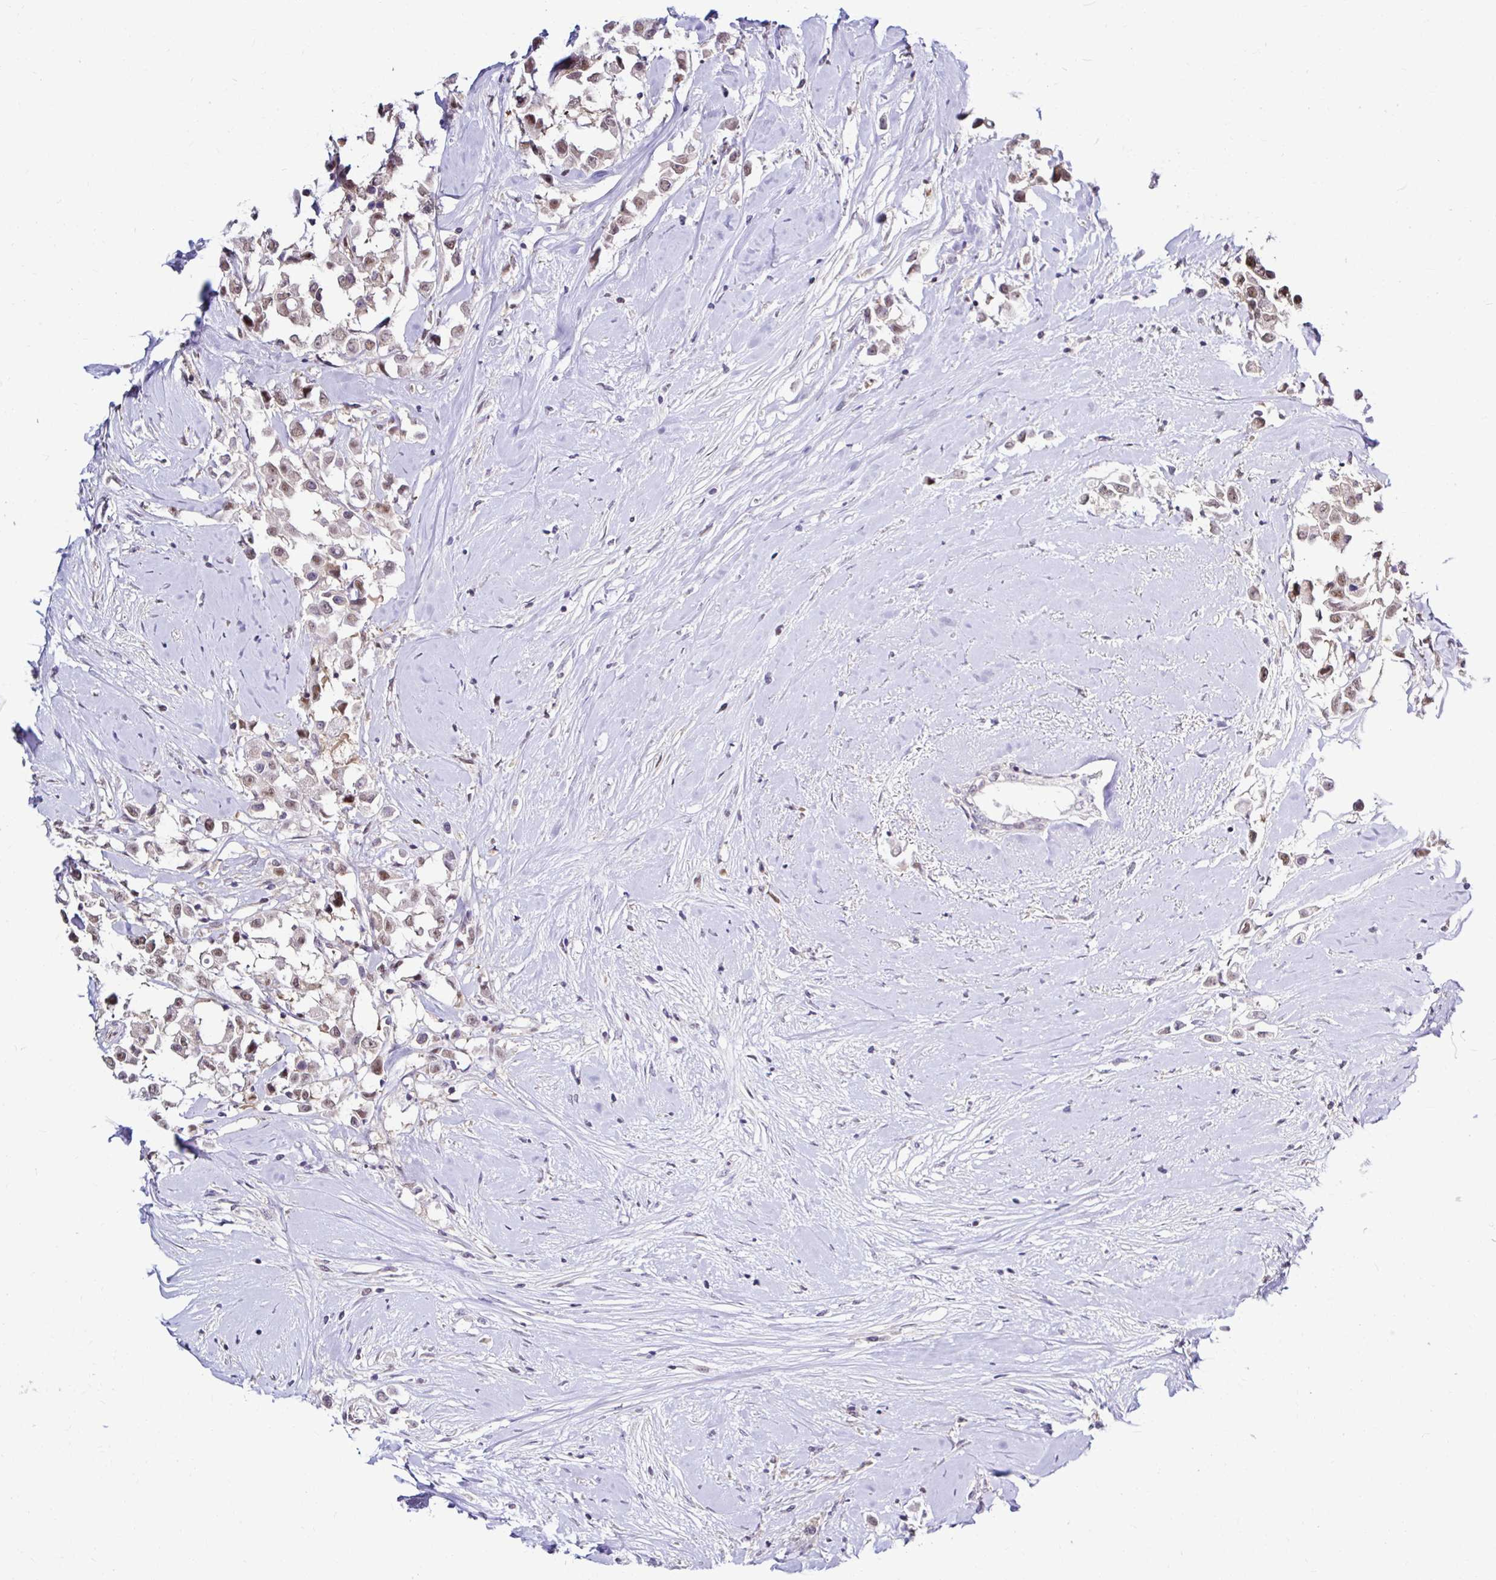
{"staining": {"intensity": "weak", "quantity": ">75%", "location": "nuclear"}, "tissue": "breast cancer", "cell_type": "Tumor cells", "image_type": "cancer", "snomed": [{"axis": "morphology", "description": "Duct carcinoma"}, {"axis": "topography", "description": "Breast"}], "caption": "The photomicrograph reveals immunohistochemical staining of breast cancer (intraductal carcinoma). There is weak nuclear expression is identified in approximately >75% of tumor cells.", "gene": "PSMD3", "patient": {"sex": "female", "age": 61}}